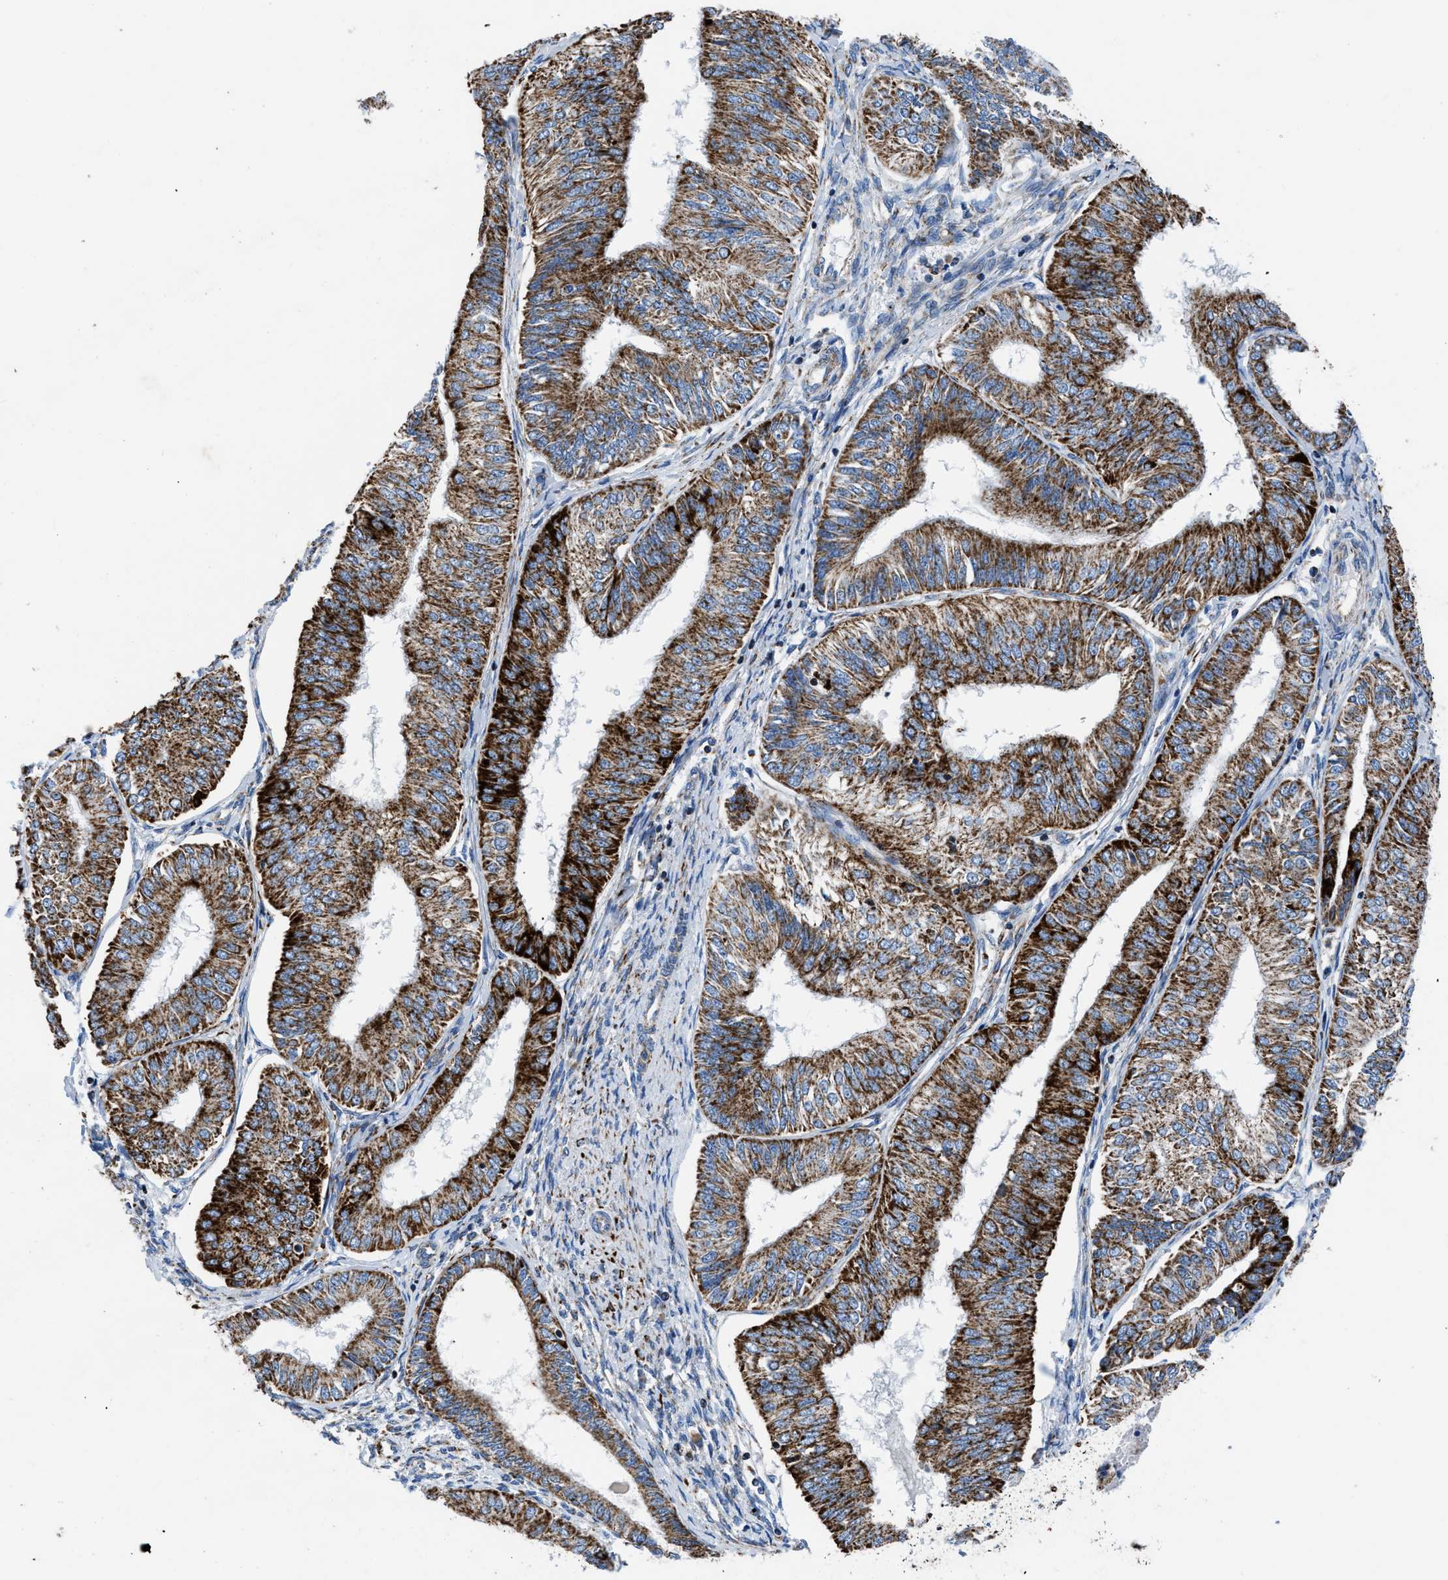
{"staining": {"intensity": "strong", "quantity": ">75%", "location": "cytoplasmic/membranous"}, "tissue": "endometrial cancer", "cell_type": "Tumor cells", "image_type": "cancer", "snomed": [{"axis": "morphology", "description": "Adenocarcinoma, NOS"}, {"axis": "topography", "description": "Endometrium"}], "caption": "High-power microscopy captured an IHC histopathology image of endometrial cancer (adenocarcinoma), revealing strong cytoplasmic/membranous positivity in approximately >75% of tumor cells. (brown staining indicates protein expression, while blue staining denotes nuclei).", "gene": "ZDHHC3", "patient": {"sex": "female", "age": 58}}